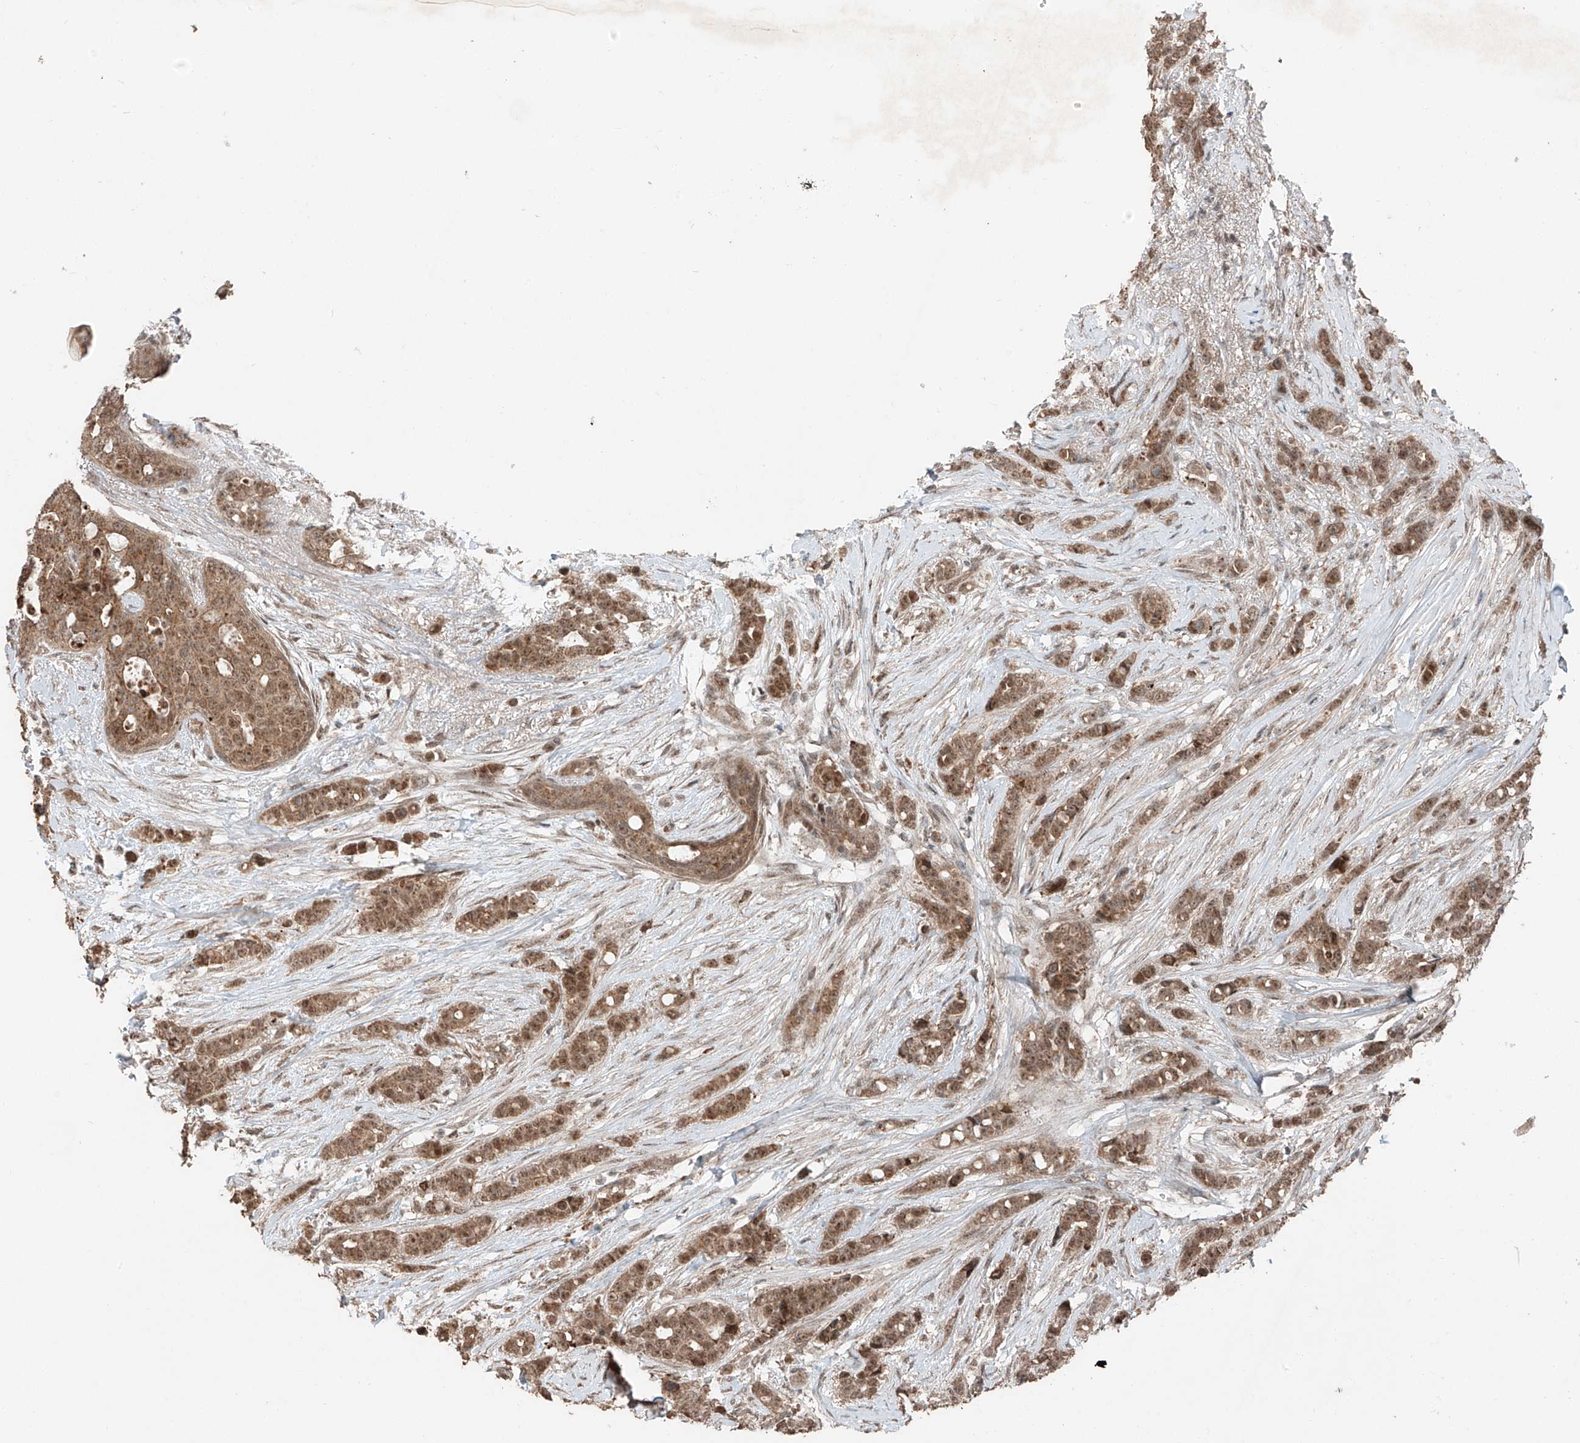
{"staining": {"intensity": "moderate", "quantity": ">75%", "location": "cytoplasmic/membranous,nuclear"}, "tissue": "breast cancer", "cell_type": "Tumor cells", "image_type": "cancer", "snomed": [{"axis": "morphology", "description": "Lobular carcinoma"}, {"axis": "topography", "description": "Breast"}], "caption": "Immunohistochemical staining of human breast cancer reveals medium levels of moderate cytoplasmic/membranous and nuclear staining in approximately >75% of tumor cells. (DAB (3,3'-diaminobenzidine) IHC with brightfield microscopy, high magnification).", "gene": "ZNF620", "patient": {"sex": "female", "age": 51}}